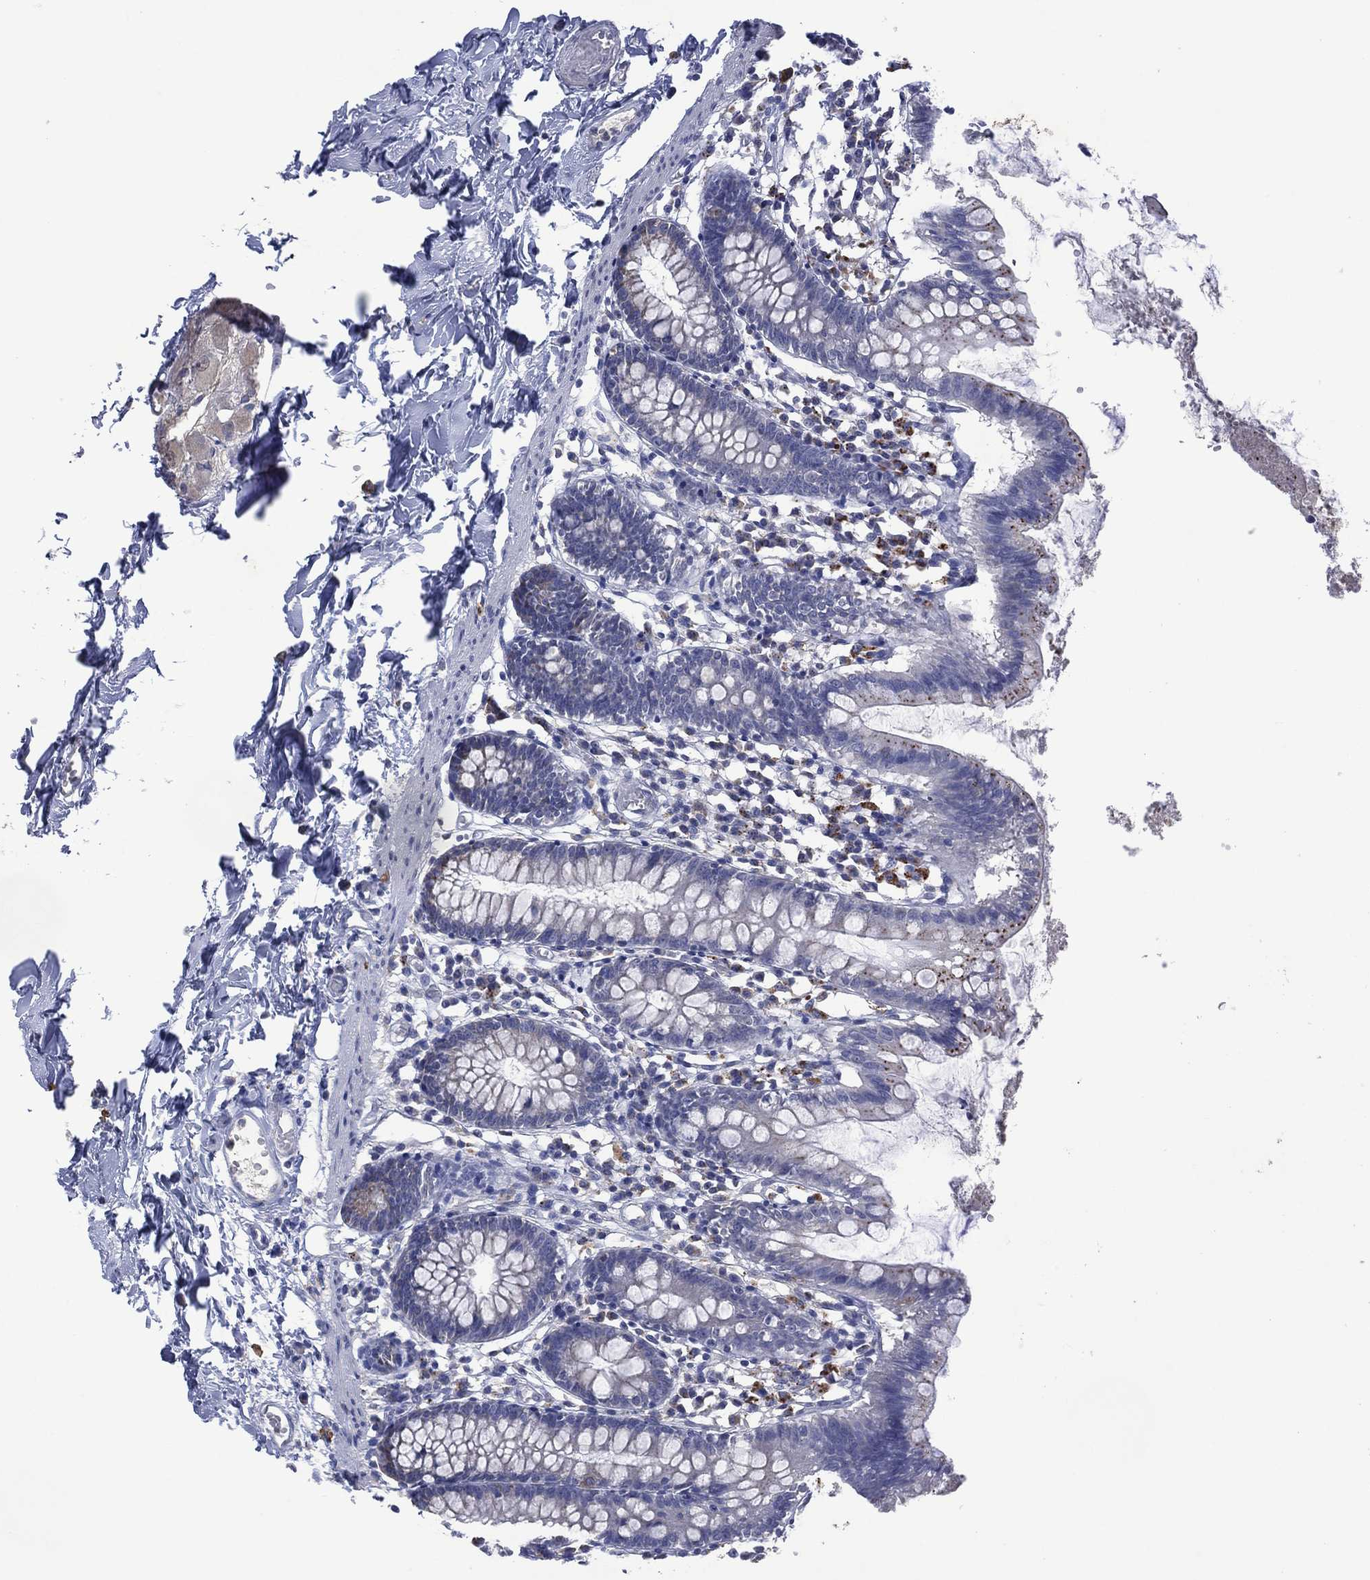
{"staining": {"intensity": "negative", "quantity": "none", "location": "none"}, "tissue": "small intestine", "cell_type": "Glandular cells", "image_type": "normal", "snomed": [{"axis": "morphology", "description": "Normal tissue, NOS"}, {"axis": "topography", "description": "Small intestine"}], "caption": "Micrograph shows no significant protein expression in glandular cells of normal small intestine.", "gene": "ASB10", "patient": {"sex": "female", "age": 90}}